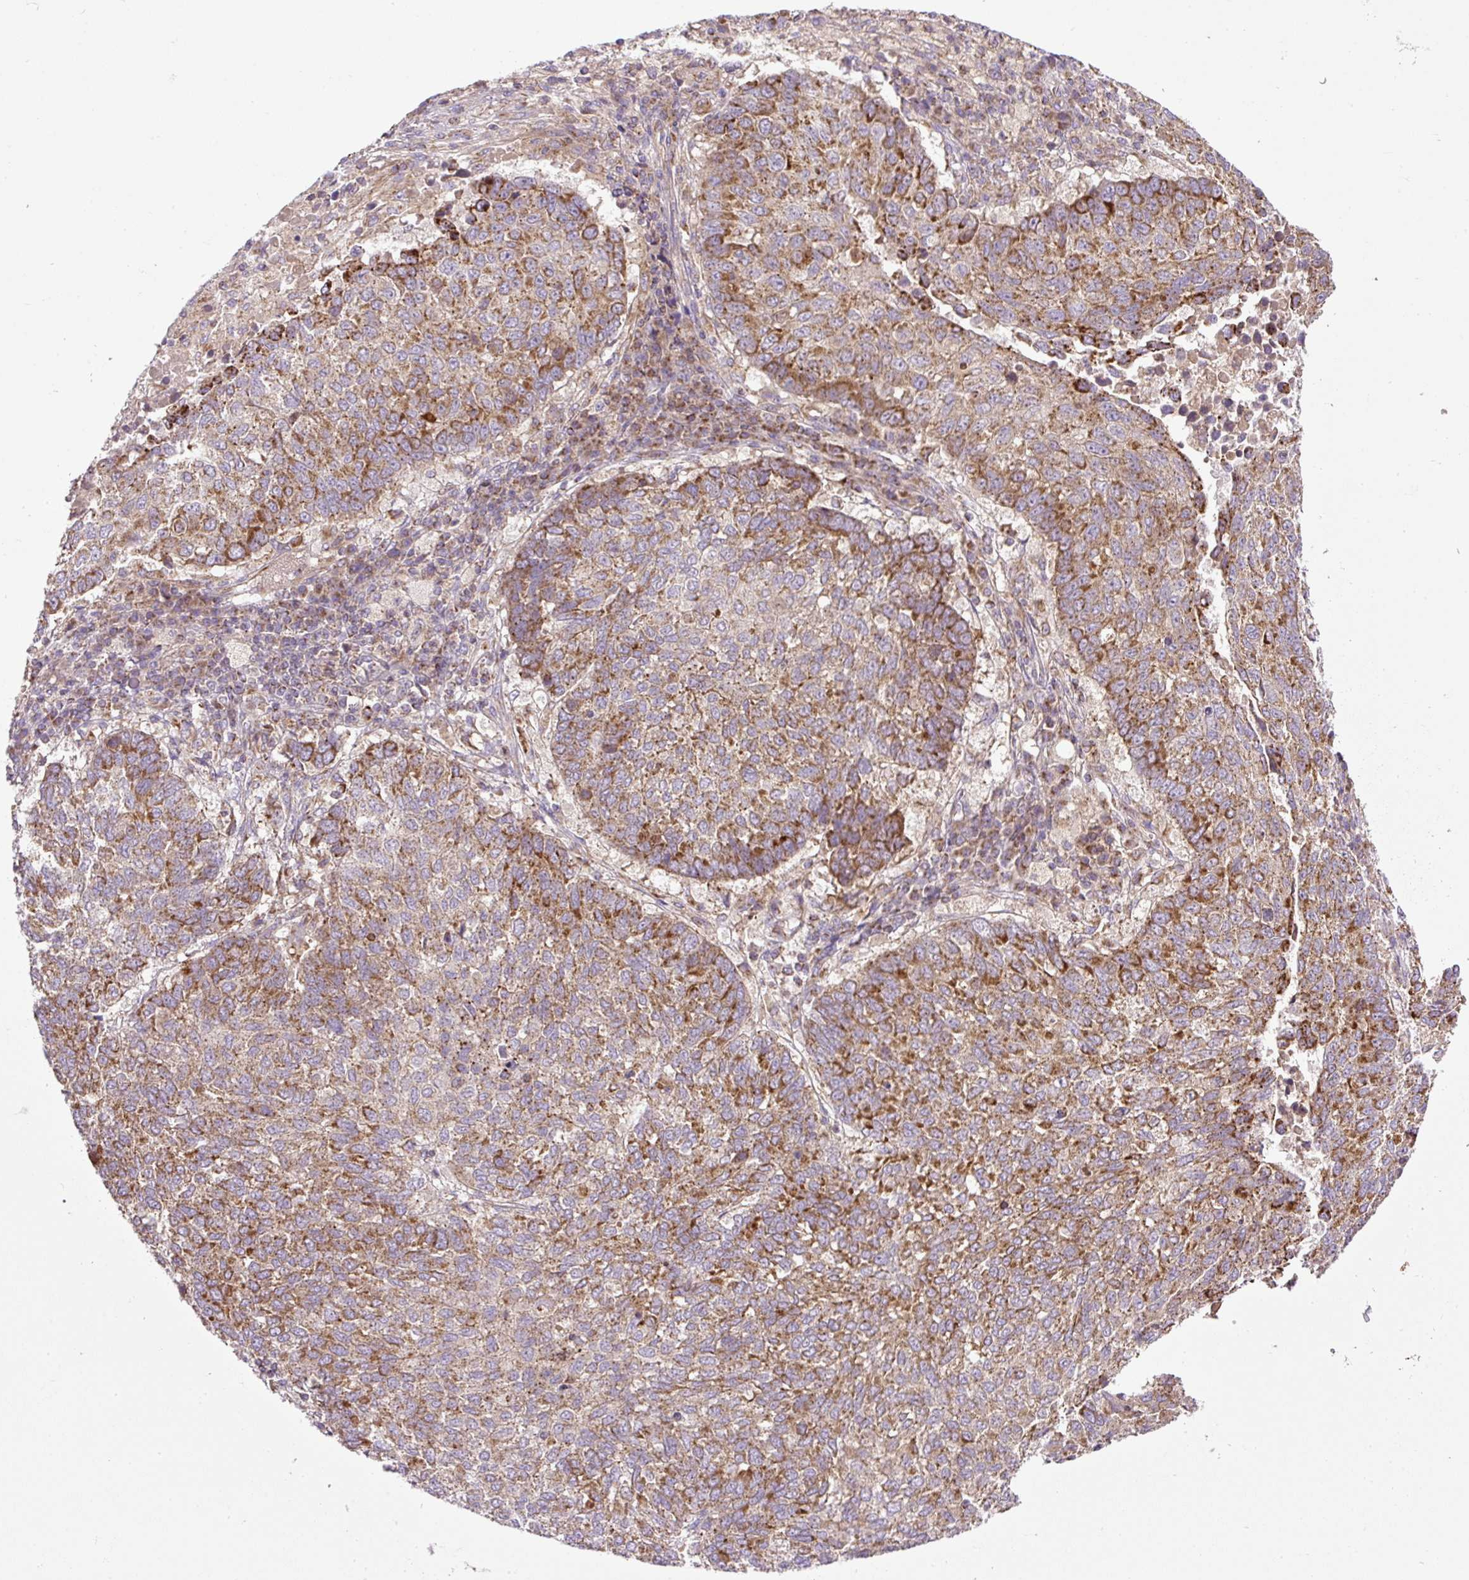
{"staining": {"intensity": "moderate", "quantity": ">75%", "location": "cytoplasmic/membranous"}, "tissue": "lung cancer", "cell_type": "Tumor cells", "image_type": "cancer", "snomed": [{"axis": "morphology", "description": "Squamous cell carcinoma, NOS"}, {"axis": "topography", "description": "Lung"}], "caption": "A high-resolution photomicrograph shows immunohistochemistry (IHC) staining of lung cancer (squamous cell carcinoma), which shows moderate cytoplasmic/membranous expression in approximately >75% of tumor cells.", "gene": "ZNF547", "patient": {"sex": "male", "age": 73}}